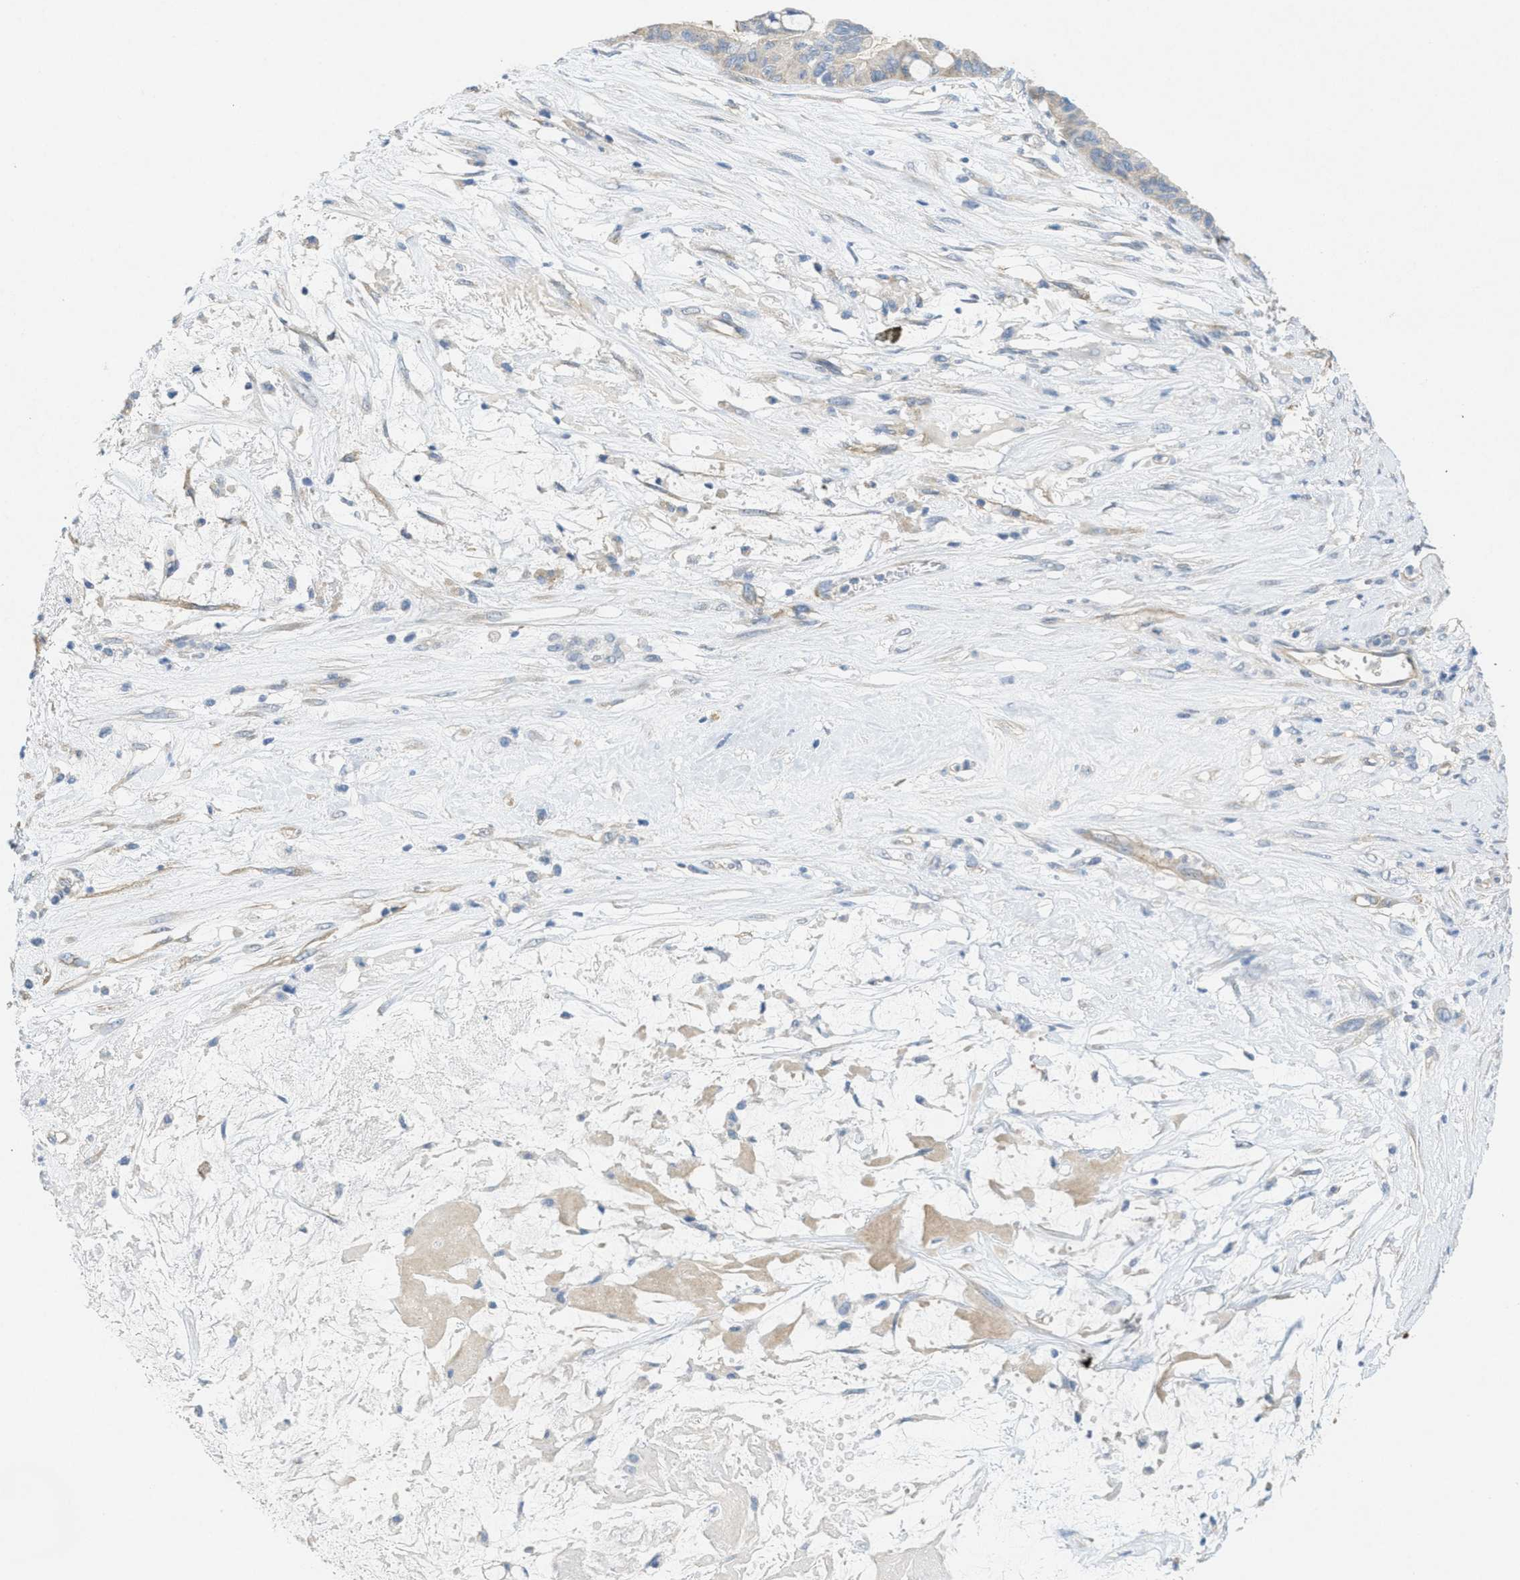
{"staining": {"intensity": "weak", "quantity": "<25%", "location": "cytoplasmic/membranous"}, "tissue": "ovarian cancer", "cell_type": "Tumor cells", "image_type": "cancer", "snomed": [{"axis": "morphology", "description": "Cystadenocarcinoma, mucinous, NOS"}, {"axis": "topography", "description": "Ovary"}], "caption": "Tumor cells show no significant protein expression in ovarian mucinous cystadenocarcinoma.", "gene": "ZFYVE9", "patient": {"sex": "female", "age": 80}}